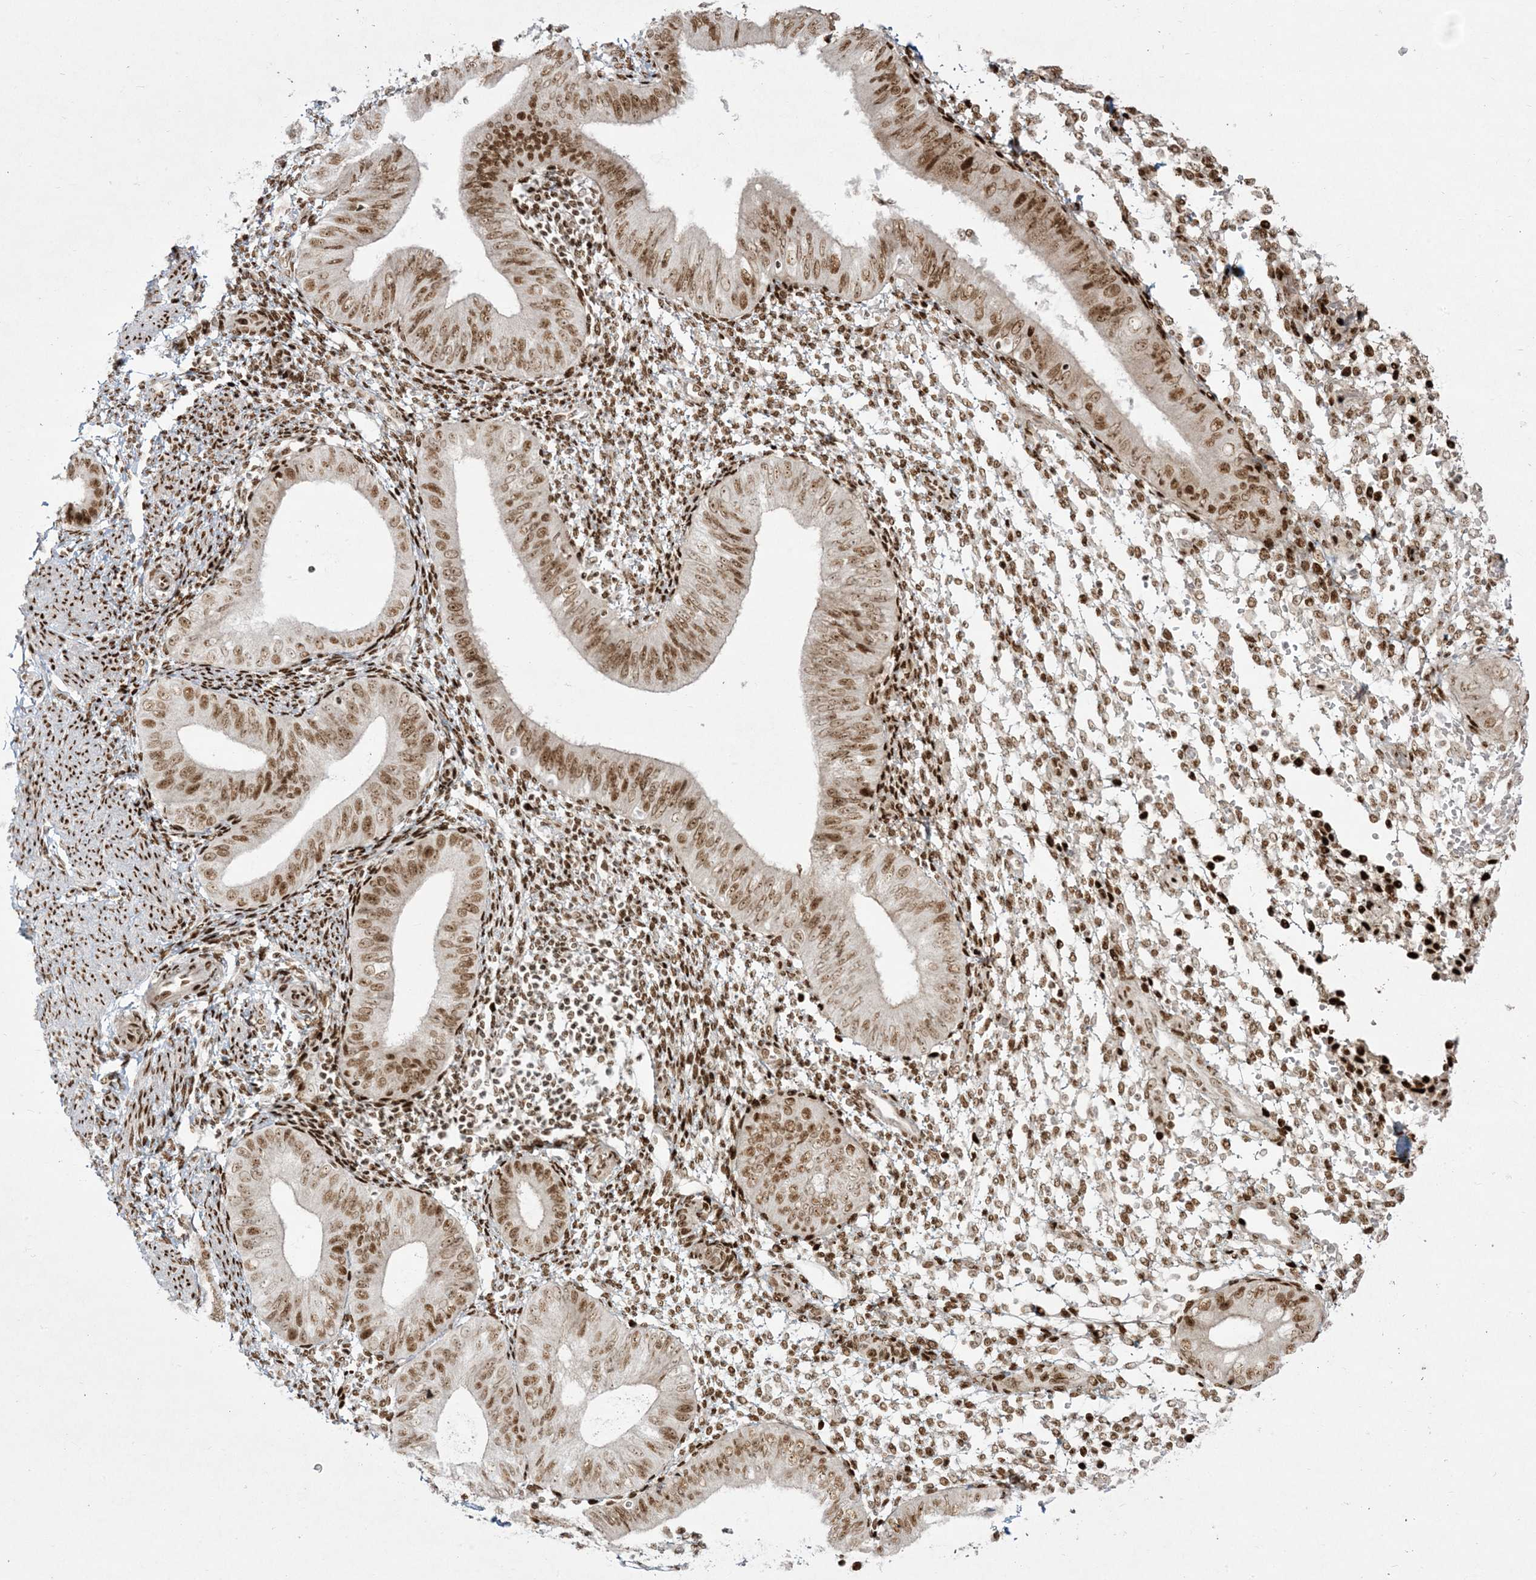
{"staining": {"intensity": "moderate", "quantity": ">75%", "location": "nuclear"}, "tissue": "endometrium", "cell_type": "Cells in endometrial stroma", "image_type": "normal", "snomed": [{"axis": "morphology", "description": "Normal tissue, NOS"}, {"axis": "topography", "description": "Uterus"}, {"axis": "topography", "description": "Endometrium"}], "caption": "DAB immunohistochemical staining of normal endometrium demonstrates moderate nuclear protein expression in about >75% of cells in endometrial stroma.", "gene": "RBM10", "patient": {"sex": "female", "age": 48}}